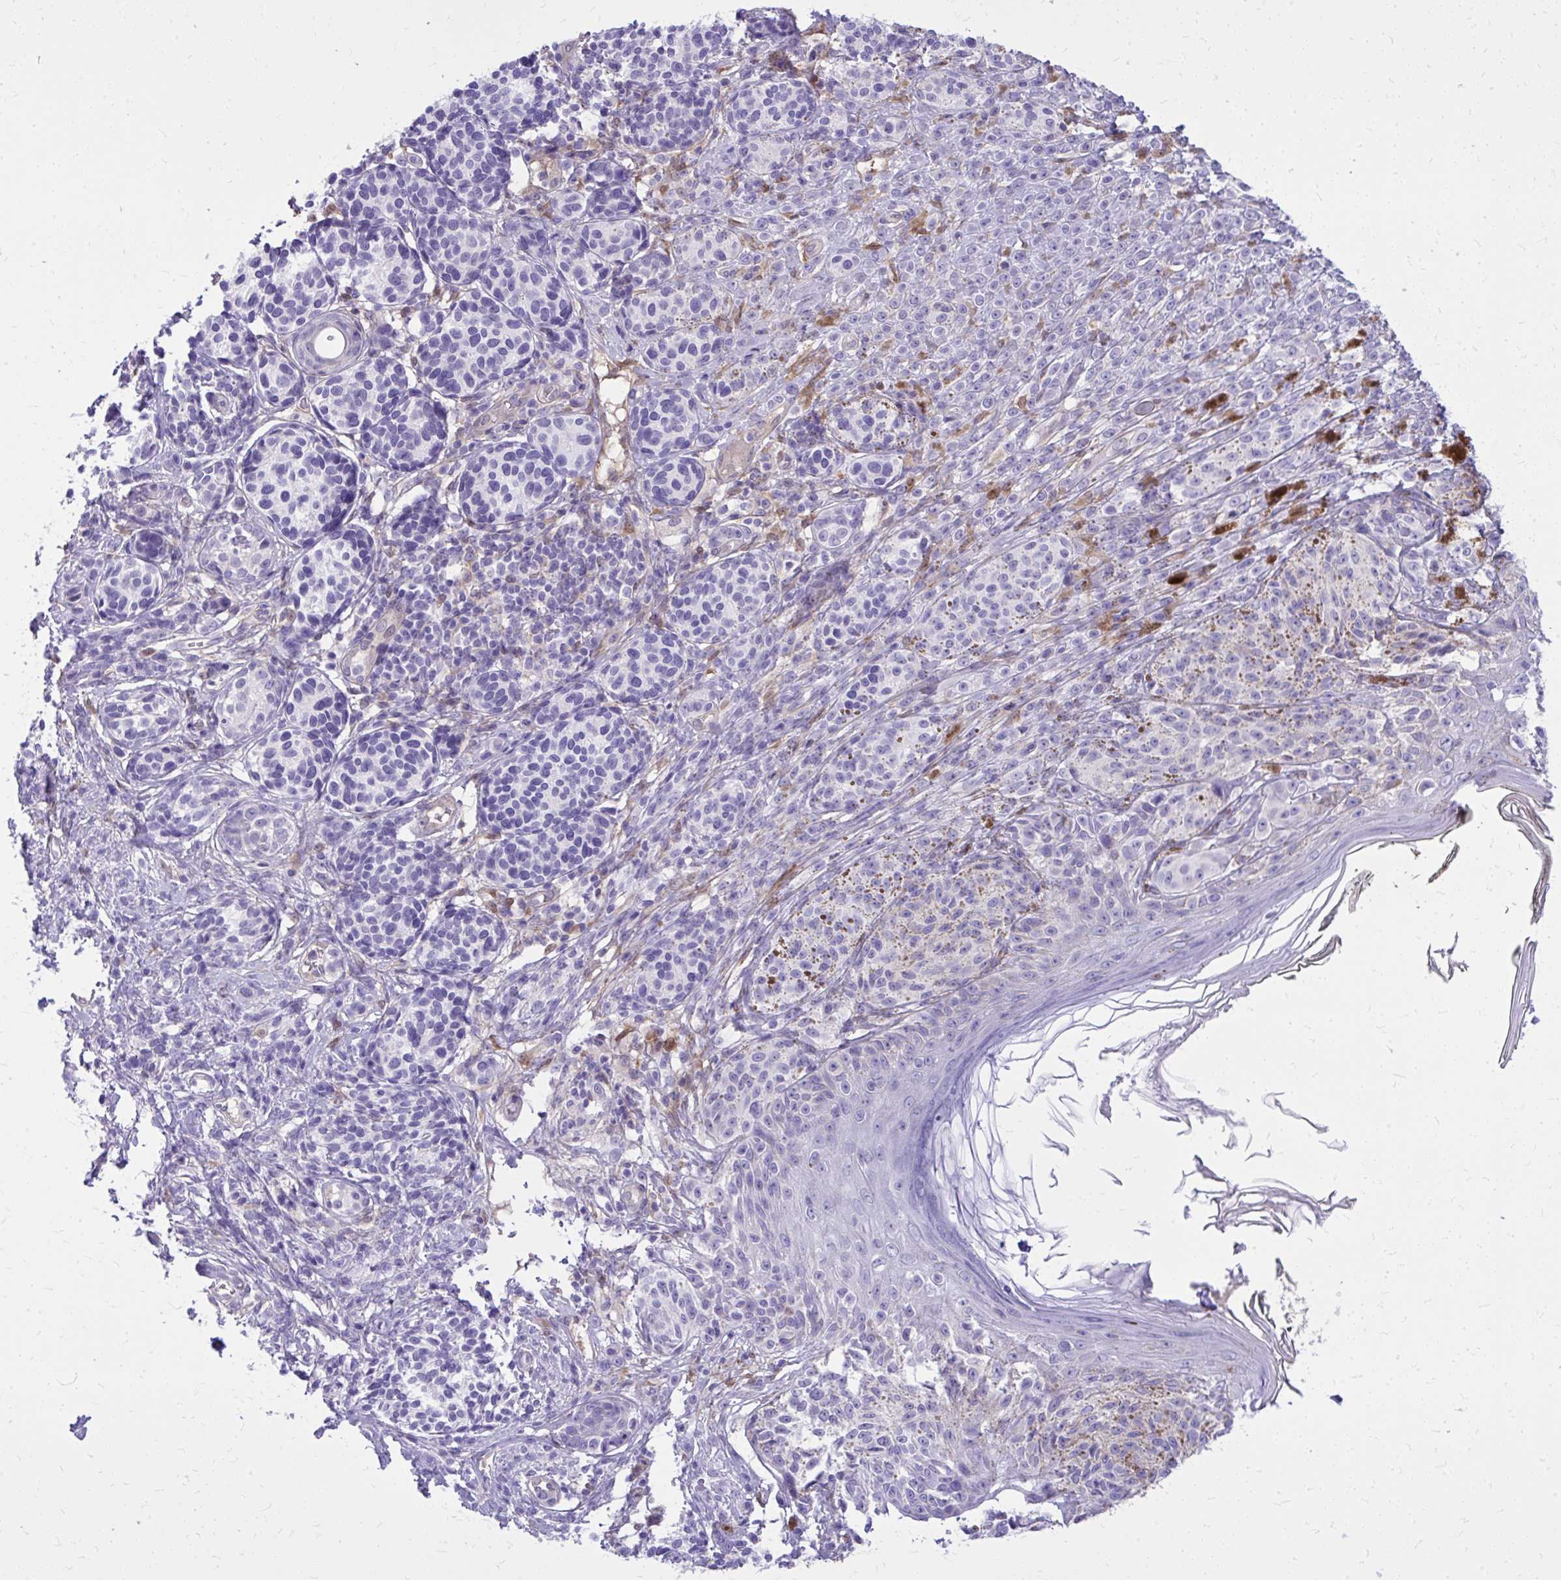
{"staining": {"intensity": "negative", "quantity": "none", "location": "none"}, "tissue": "melanoma", "cell_type": "Tumor cells", "image_type": "cancer", "snomed": [{"axis": "morphology", "description": "Malignant melanoma, NOS"}, {"axis": "topography", "description": "Skin"}], "caption": "The immunohistochemistry (IHC) photomicrograph has no significant positivity in tumor cells of melanoma tissue.", "gene": "NNMT", "patient": {"sex": "male", "age": 42}}